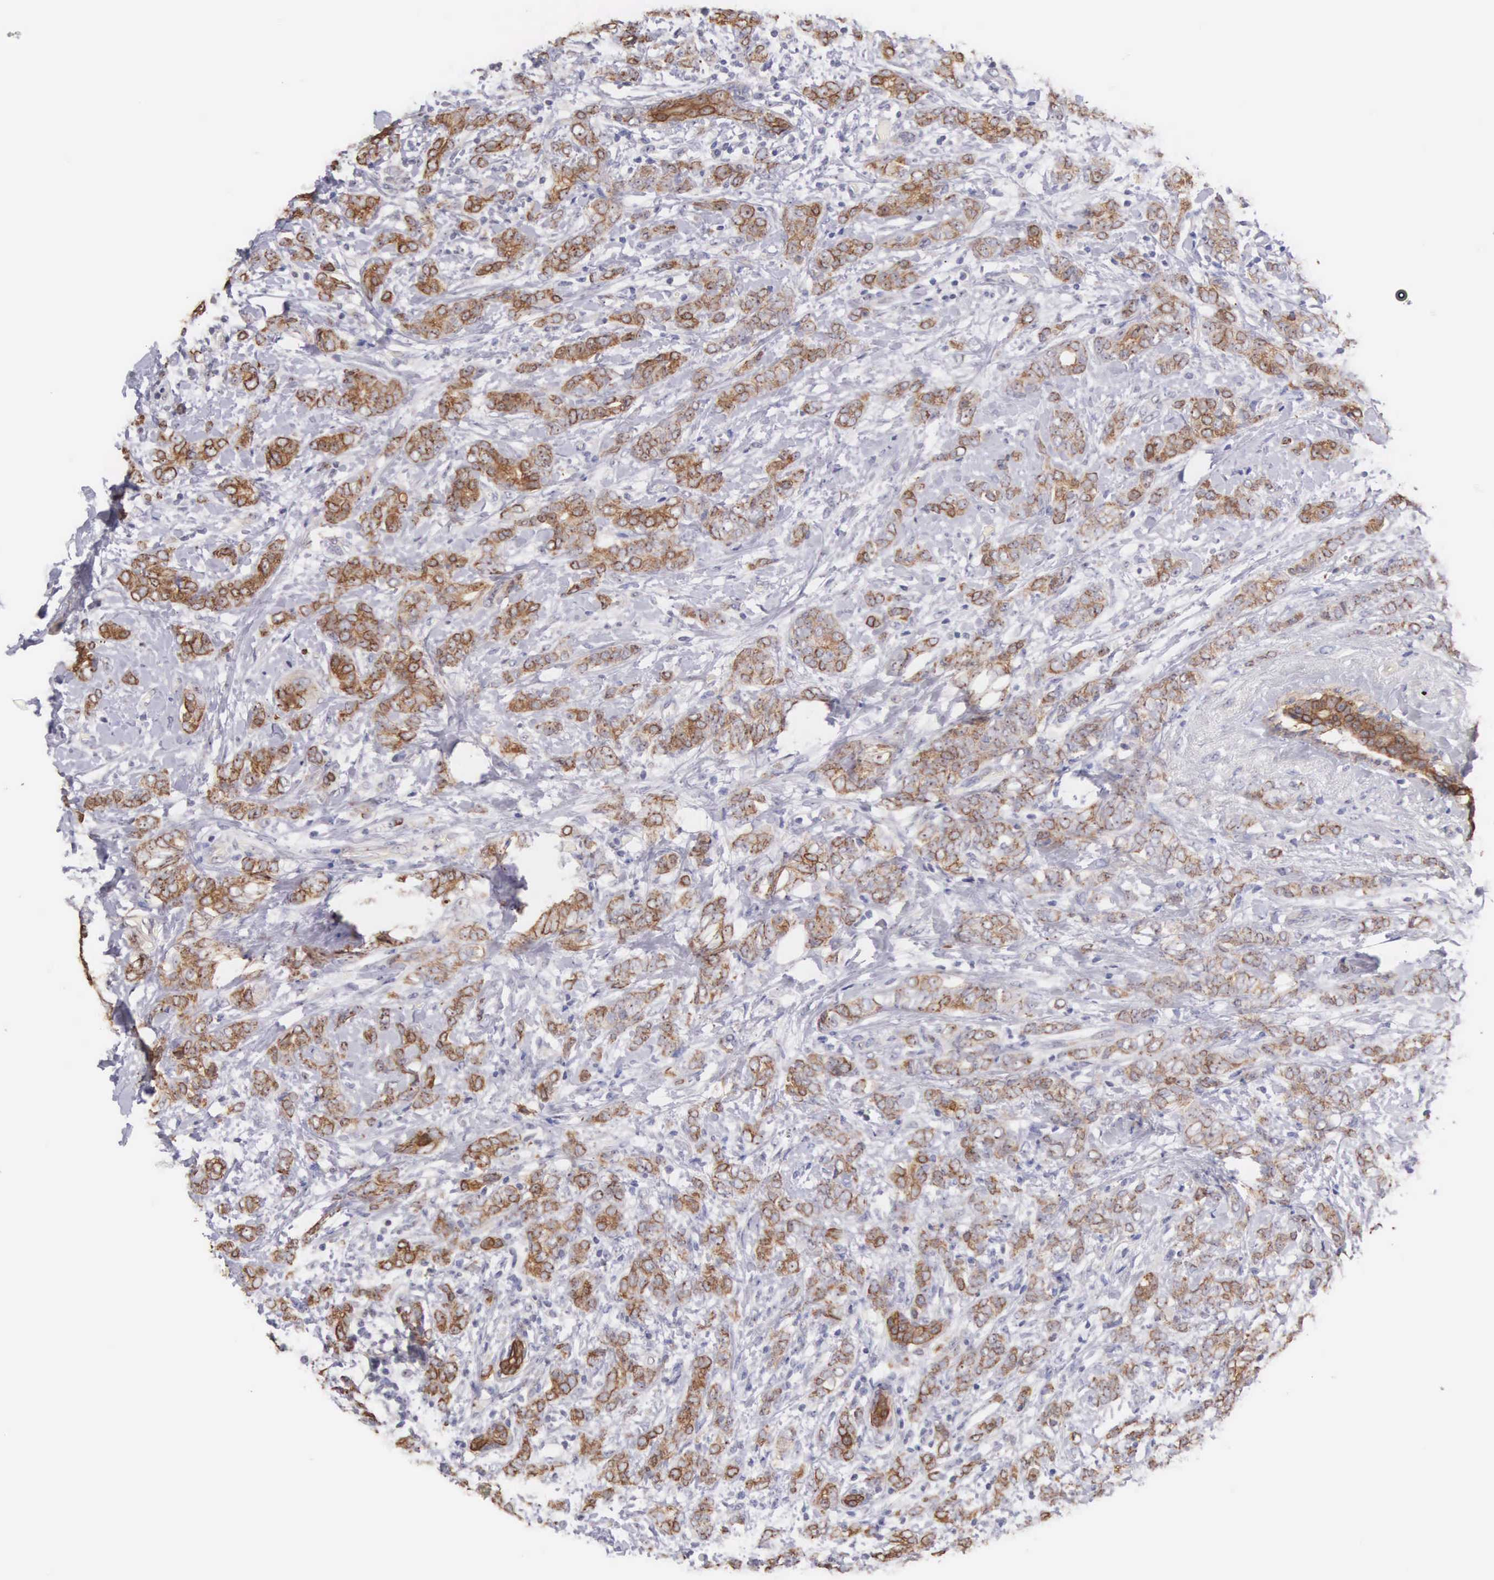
{"staining": {"intensity": "moderate", "quantity": "25%-75%", "location": "cytoplasmic/membranous"}, "tissue": "breast cancer", "cell_type": "Tumor cells", "image_type": "cancer", "snomed": [{"axis": "morphology", "description": "Duct carcinoma"}, {"axis": "topography", "description": "Breast"}], "caption": "Infiltrating ductal carcinoma (breast) stained with a brown dye shows moderate cytoplasmic/membranous positive positivity in about 25%-75% of tumor cells.", "gene": "PIR", "patient": {"sex": "female", "age": 53}}